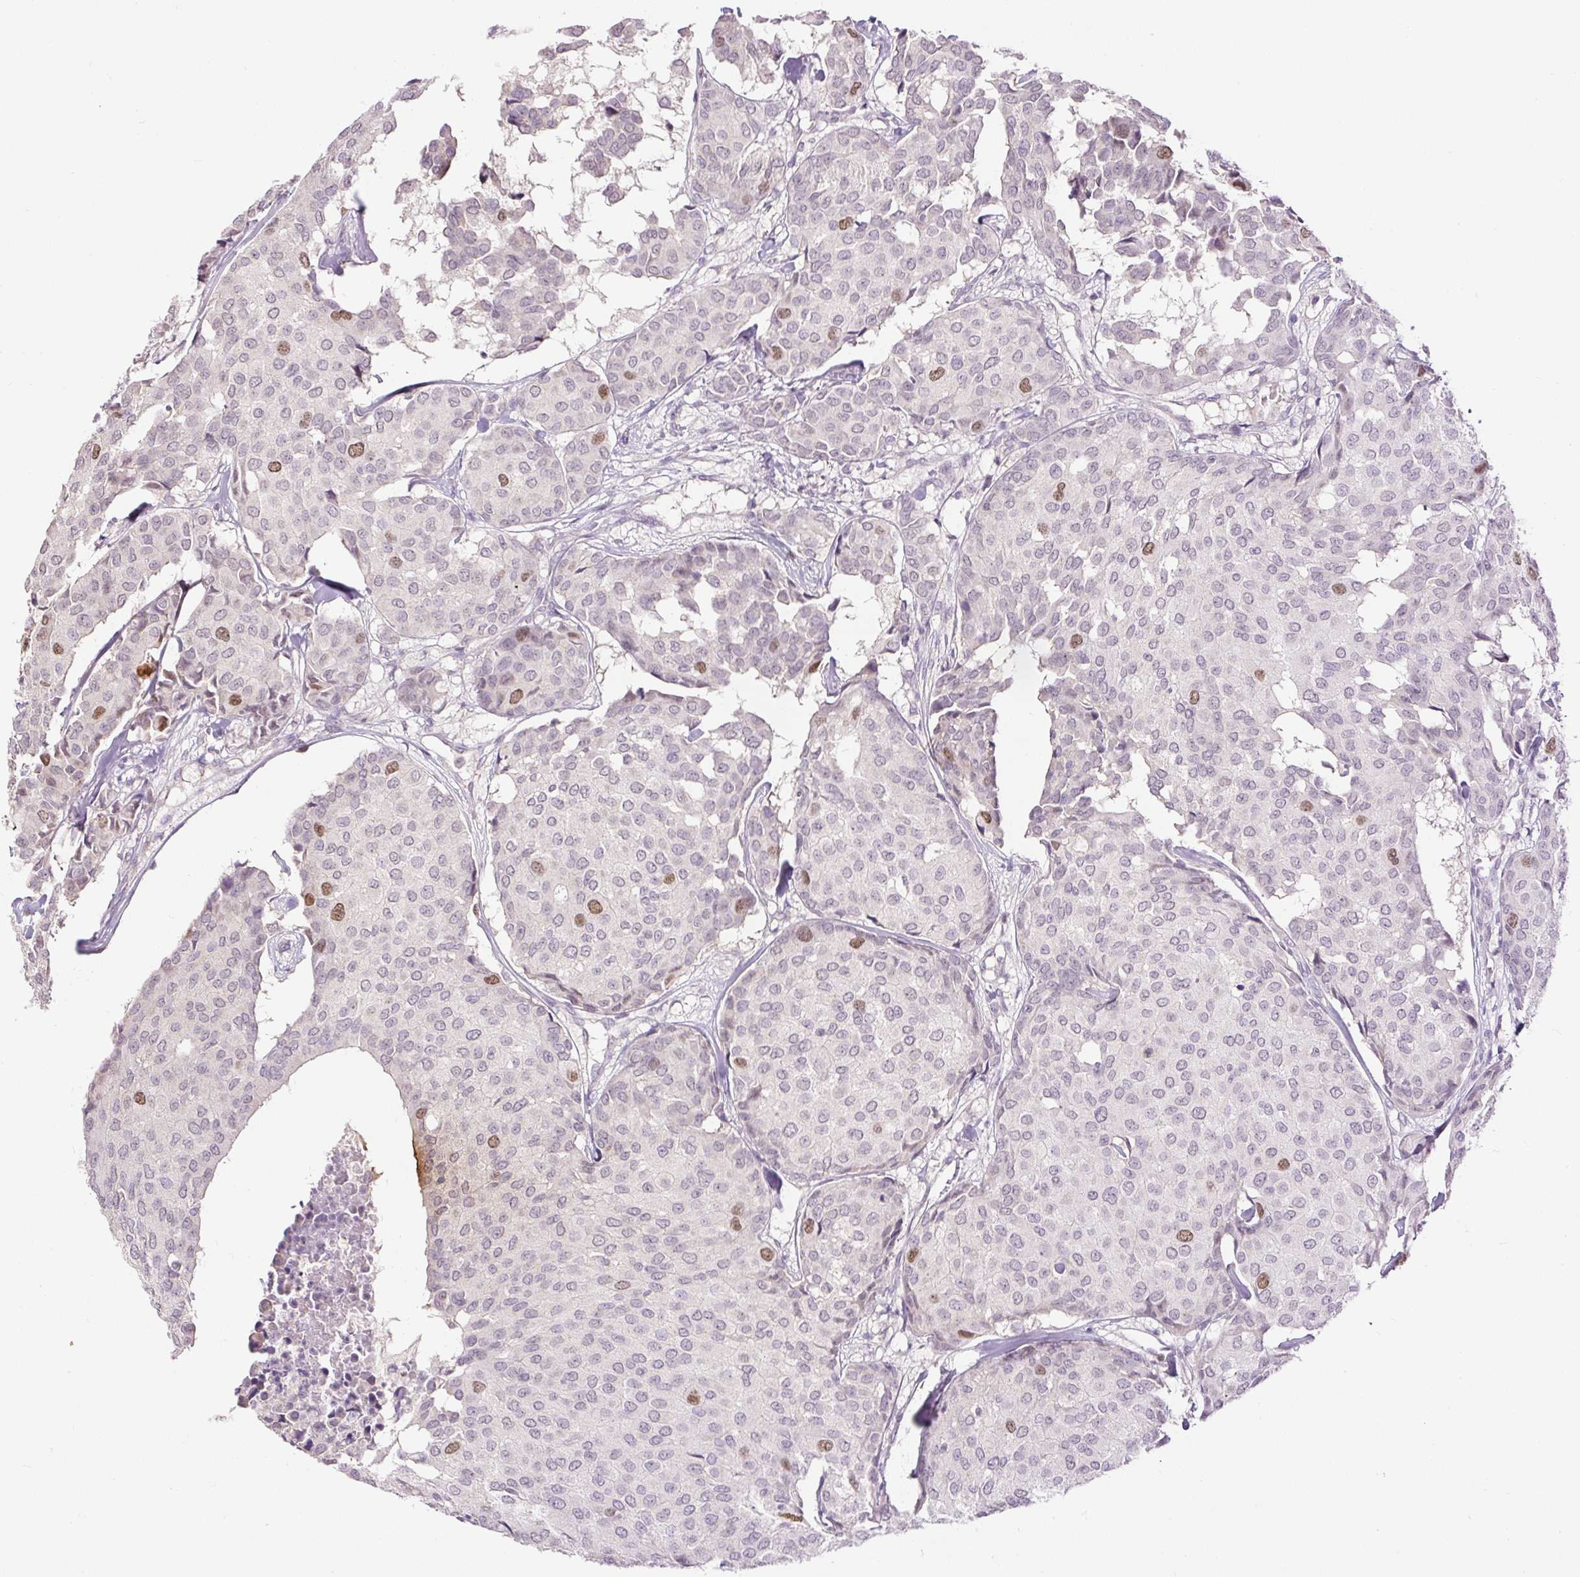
{"staining": {"intensity": "moderate", "quantity": "<25%", "location": "nuclear"}, "tissue": "breast cancer", "cell_type": "Tumor cells", "image_type": "cancer", "snomed": [{"axis": "morphology", "description": "Duct carcinoma"}, {"axis": "topography", "description": "Breast"}], "caption": "IHC (DAB (3,3'-diaminobenzidine)) staining of infiltrating ductal carcinoma (breast) displays moderate nuclear protein expression in approximately <25% of tumor cells.", "gene": "RACGAP1", "patient": {"sex": "female", "age": 75}}